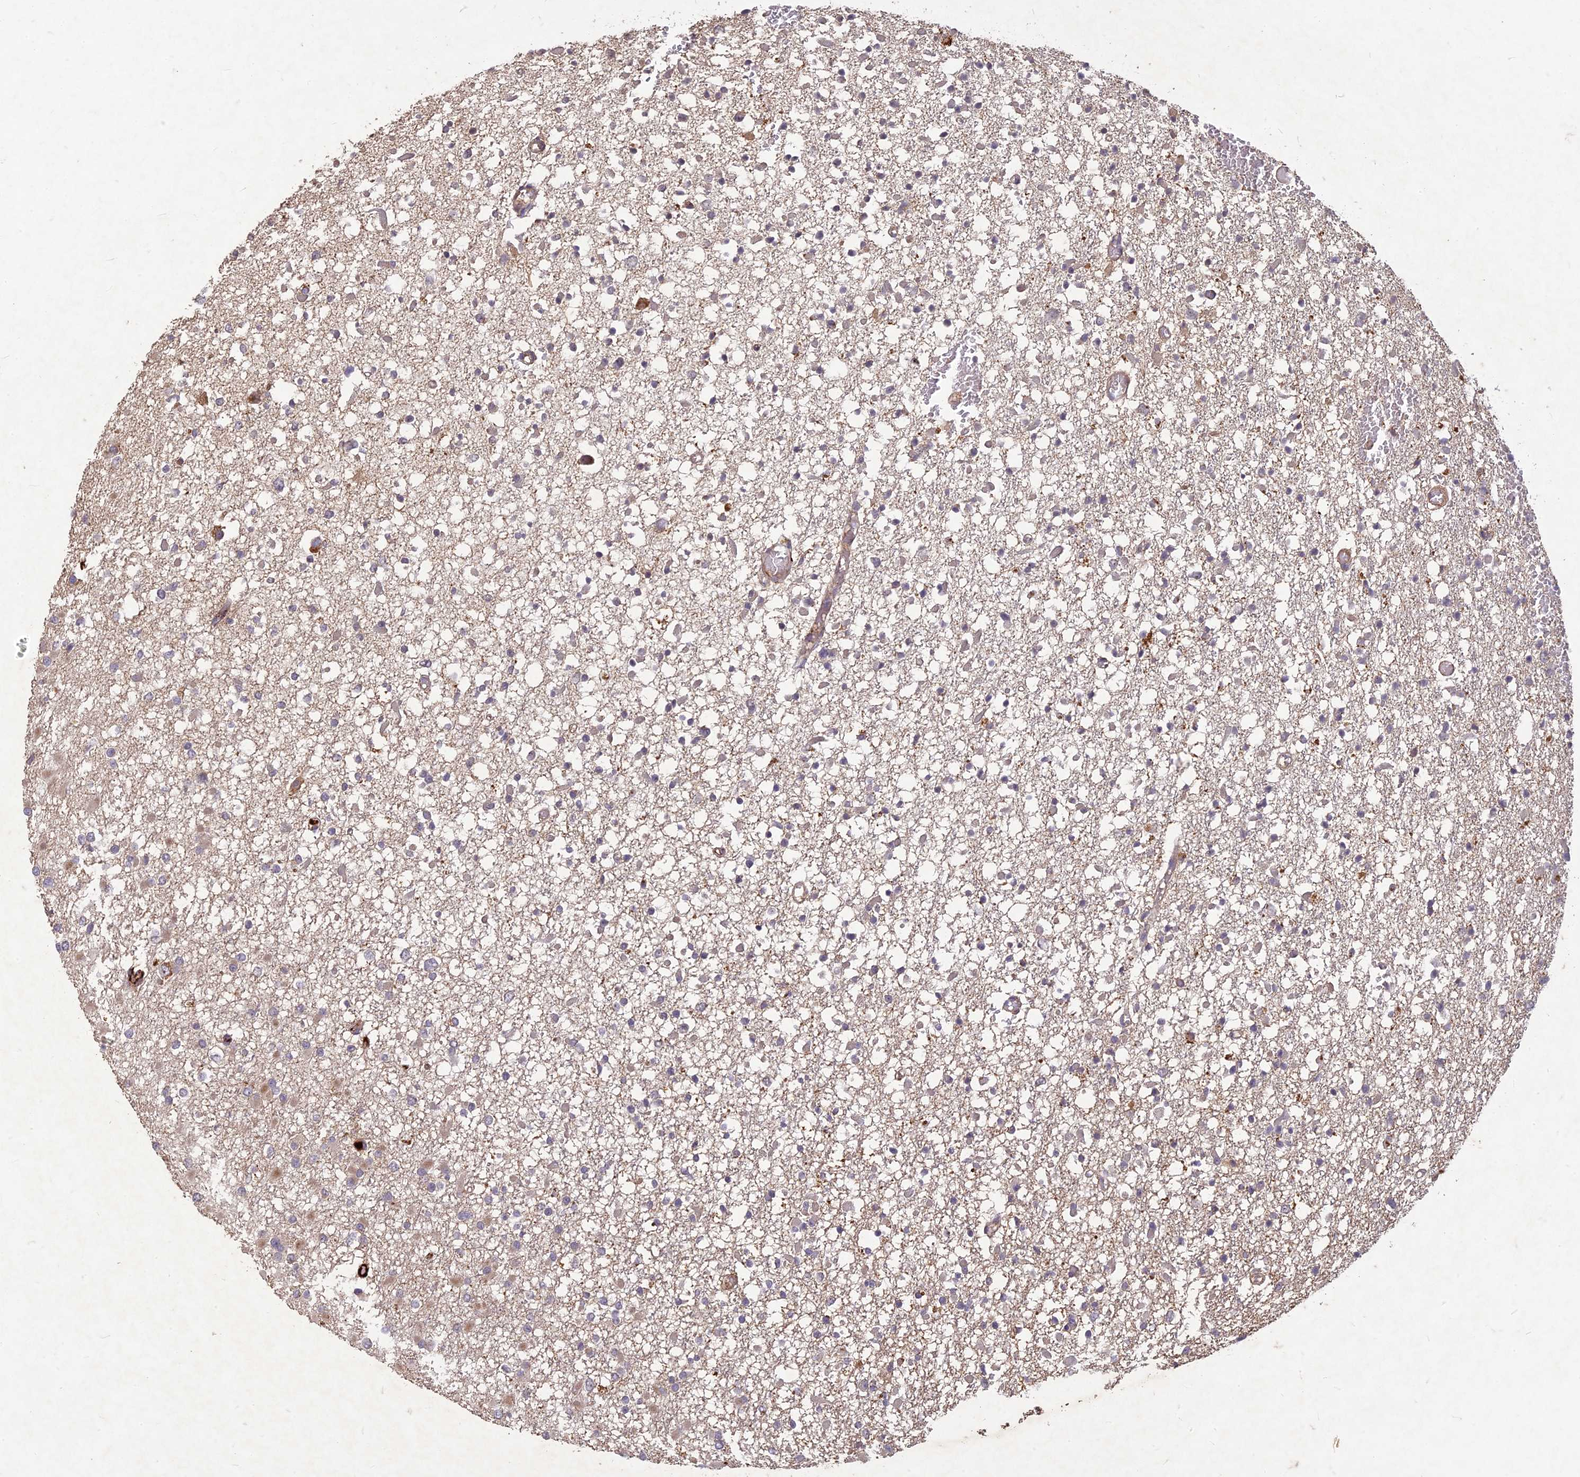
{"staining": {"intensity": "negative", "quantity": "none", "location": "none"}, "tissue": "glioma", "cell_type": "Tumor cells", "image_type": "cancer", "snomed": [{"axis": "morphology", "description": "Glioma, malignant, Low grade"}, {"axis": "topography", "description": "Brain"}], "caption": "Histopathology image shows no significant protein staining in tumor cells of malignant glioma (low-grade).", "gene": "TCF25", "patient": {"sex": "female", "age": 22}}